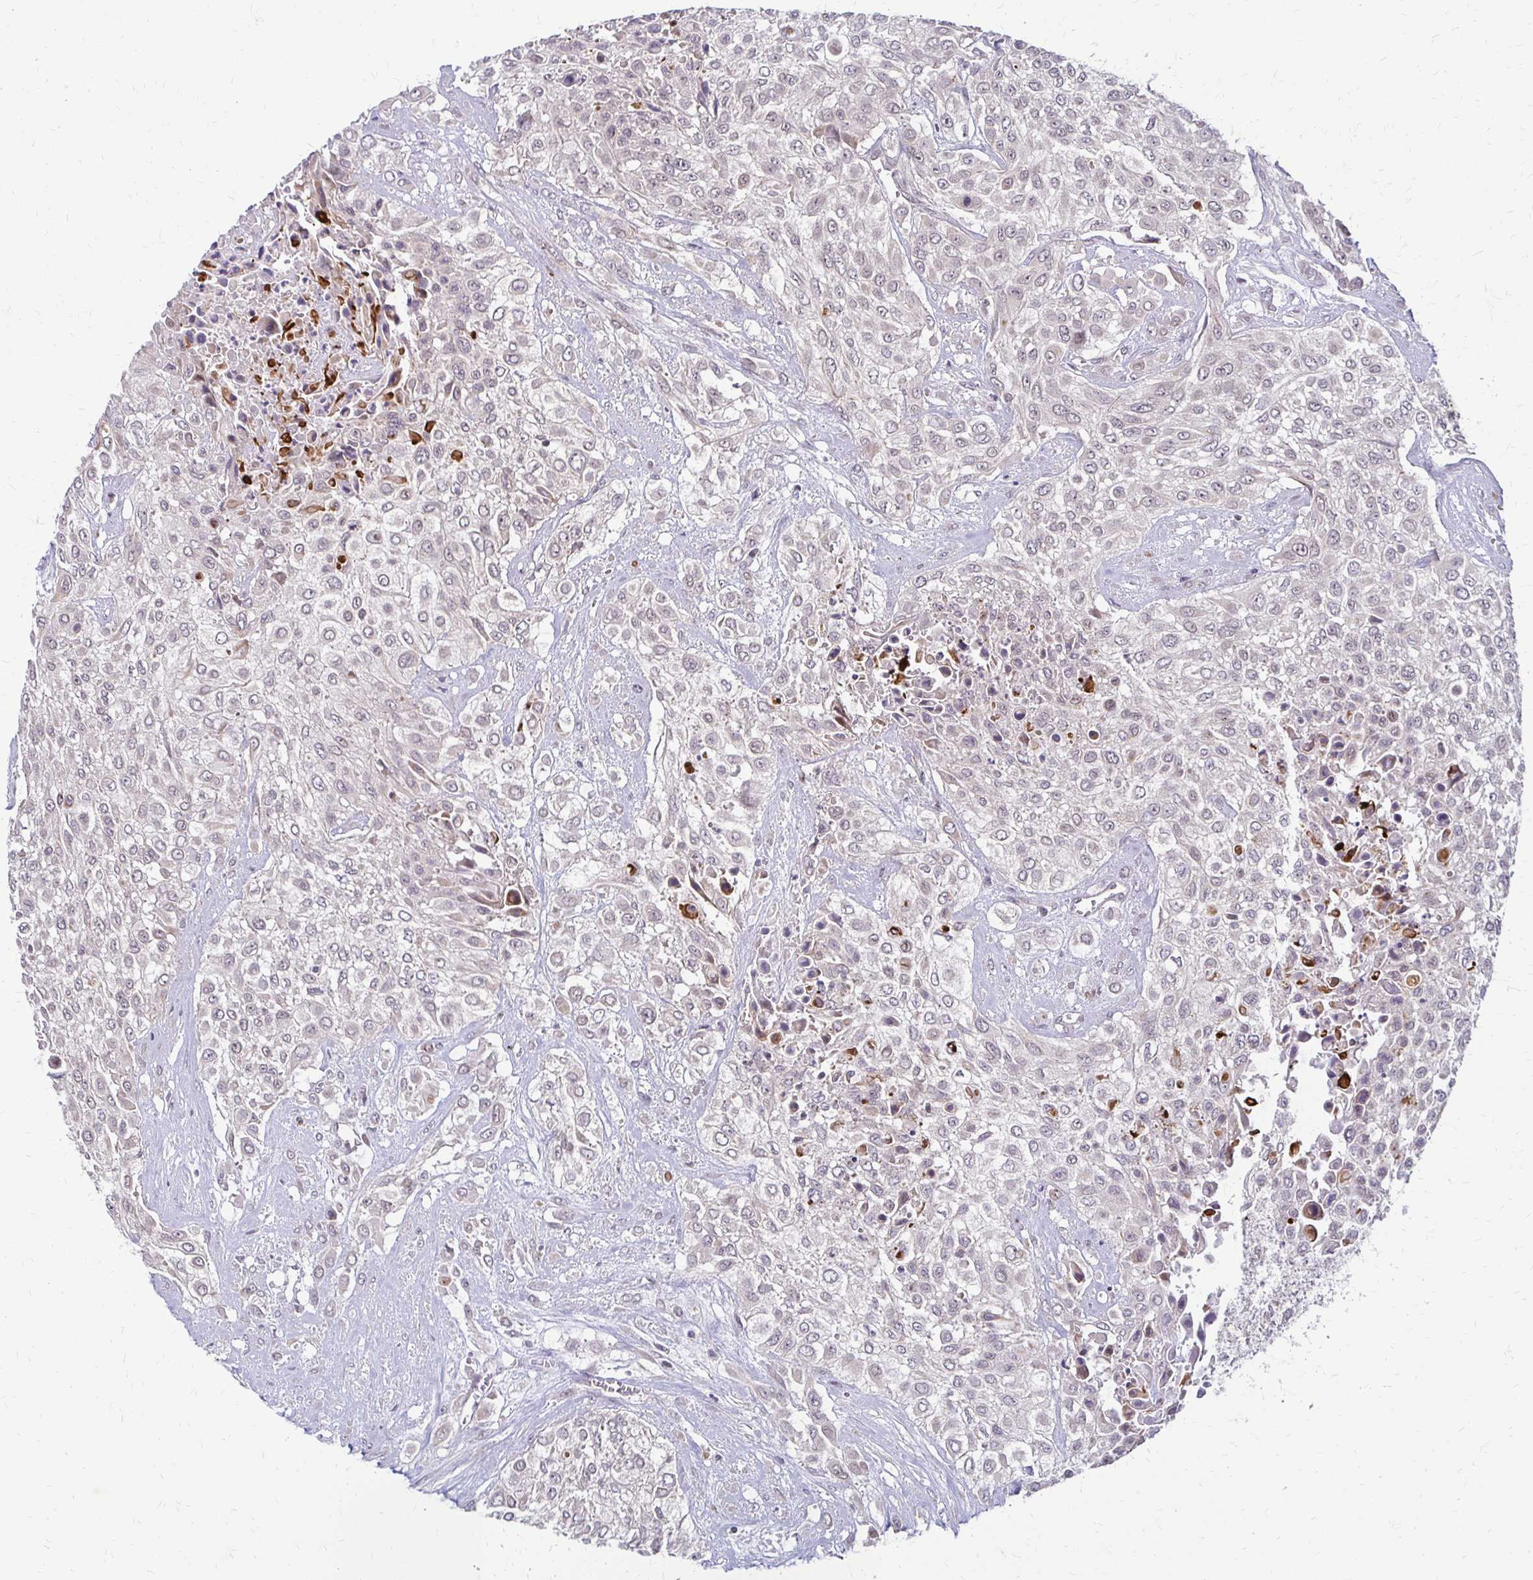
{"staining": {"intensity": "weak", "quantity": "<25%", "location": "cytoplasmic/membranous"}, "tissue": "urothelial cancer", "cell_type": "Tumor cells", "image_type": "cancer", "snomed": [{"axis": "morphology", "description": "Urothelial carcinoma, High grade"}, {"axis": "topography", "description": "Urinary bladder"}], "caption": "There is no significant positivity in tumor cells of urothelial cancer.", "gene": "TRIR", "patient": {"sex": "male", "age": 57}}